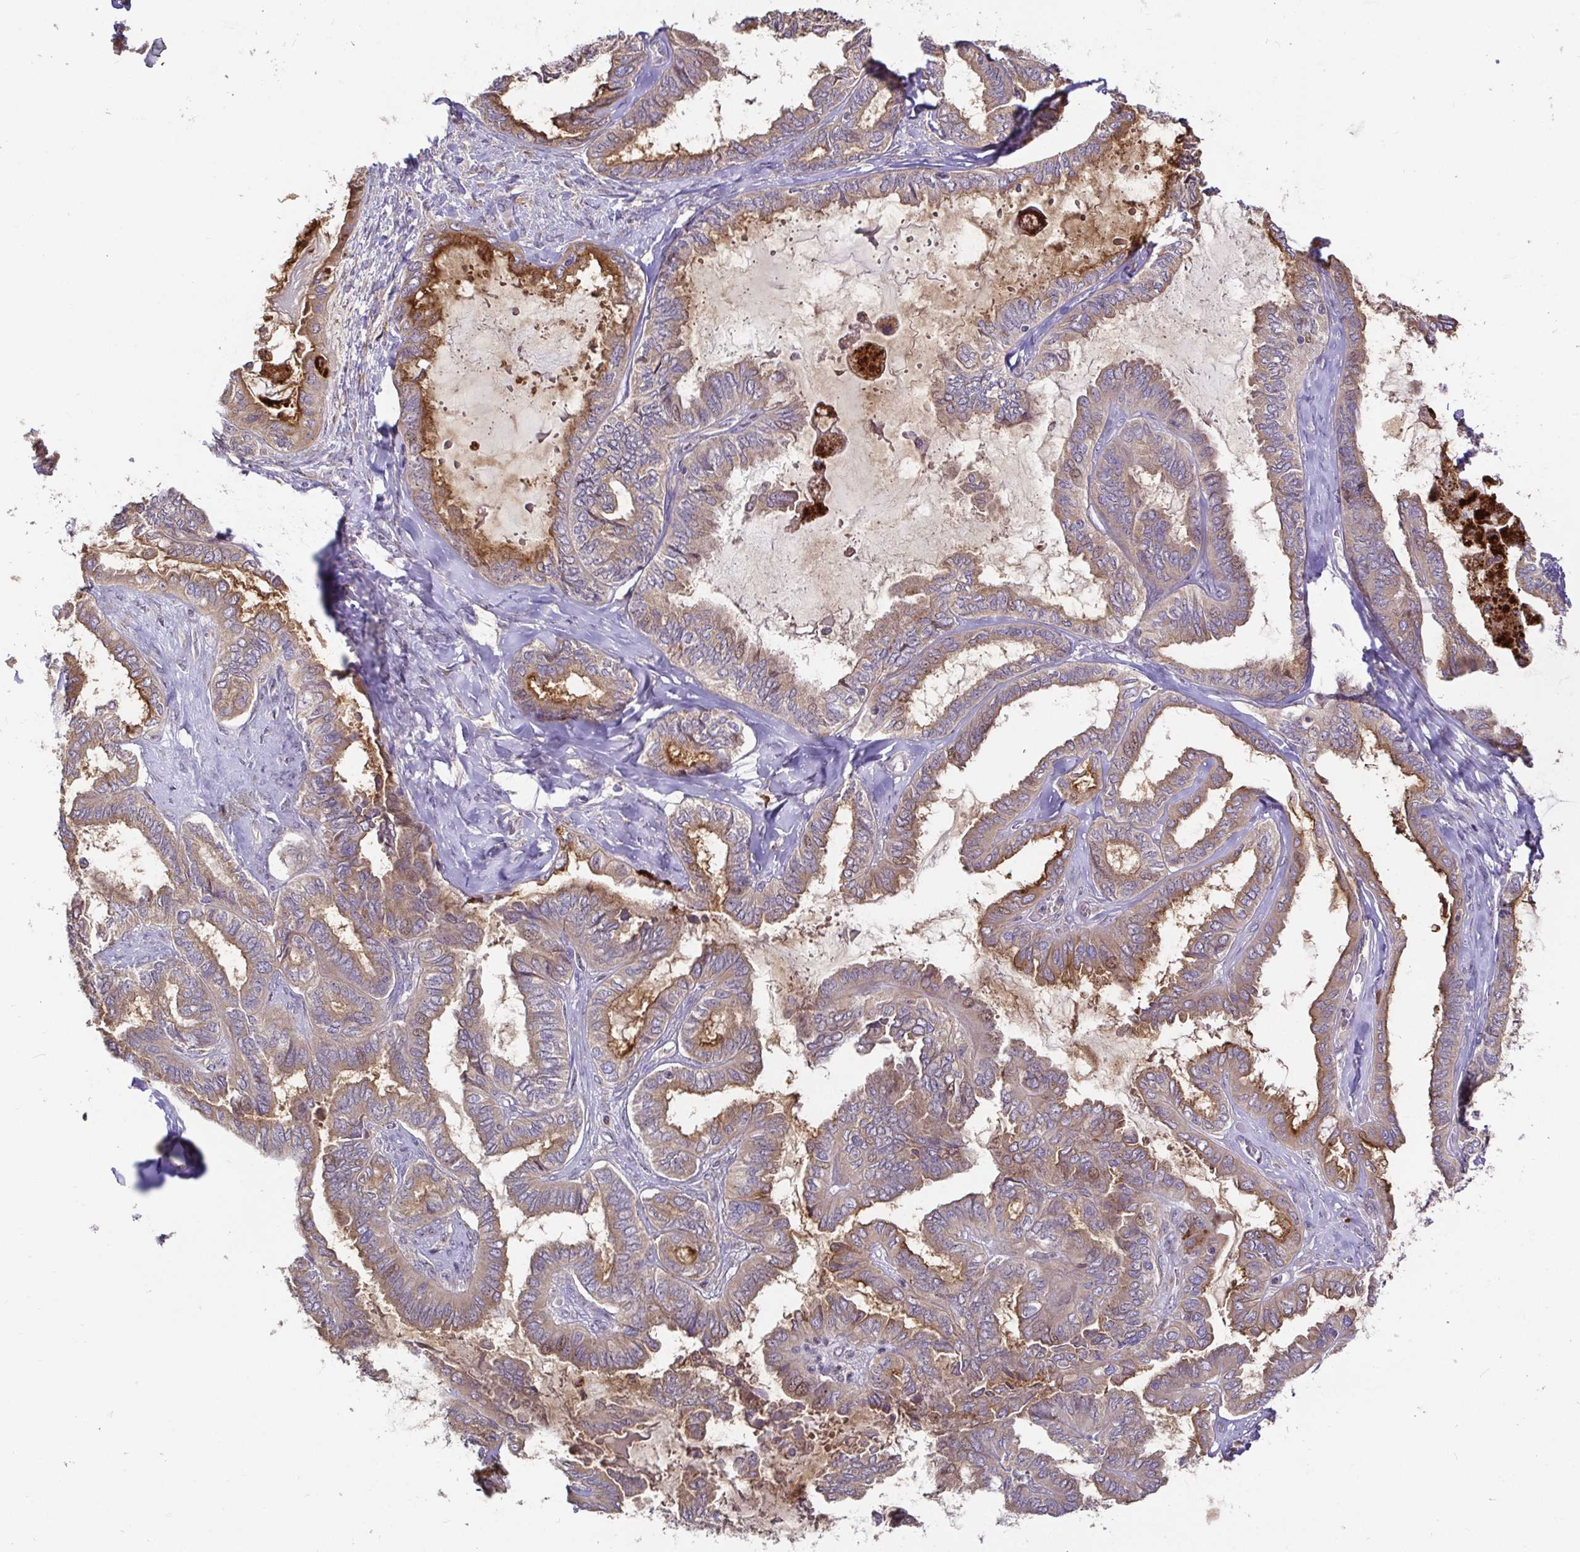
{"staining": {"intensity": "weak", "quantity": ">75%", "location": "cytoplasmic/membranous"}, "tissue": "ovarian cancer", "cell_type": "Tumor cells", "image_type": "cancer", "snomed": [{"axis": "morphology", "description": "Carcinoma, endometroid"}, {"axis": "topography", "description": "Ovary"}], "caption": "IHC histopathology image of ovarian cancer (endometroid carcinoma) stained for a protein (brown), which displays low levels of weak cytoplasmic/membranous positivity in approximately >75% of tumor cells.", "gene": "ELP1", "patient": {"sex": "female", "age": 70}}